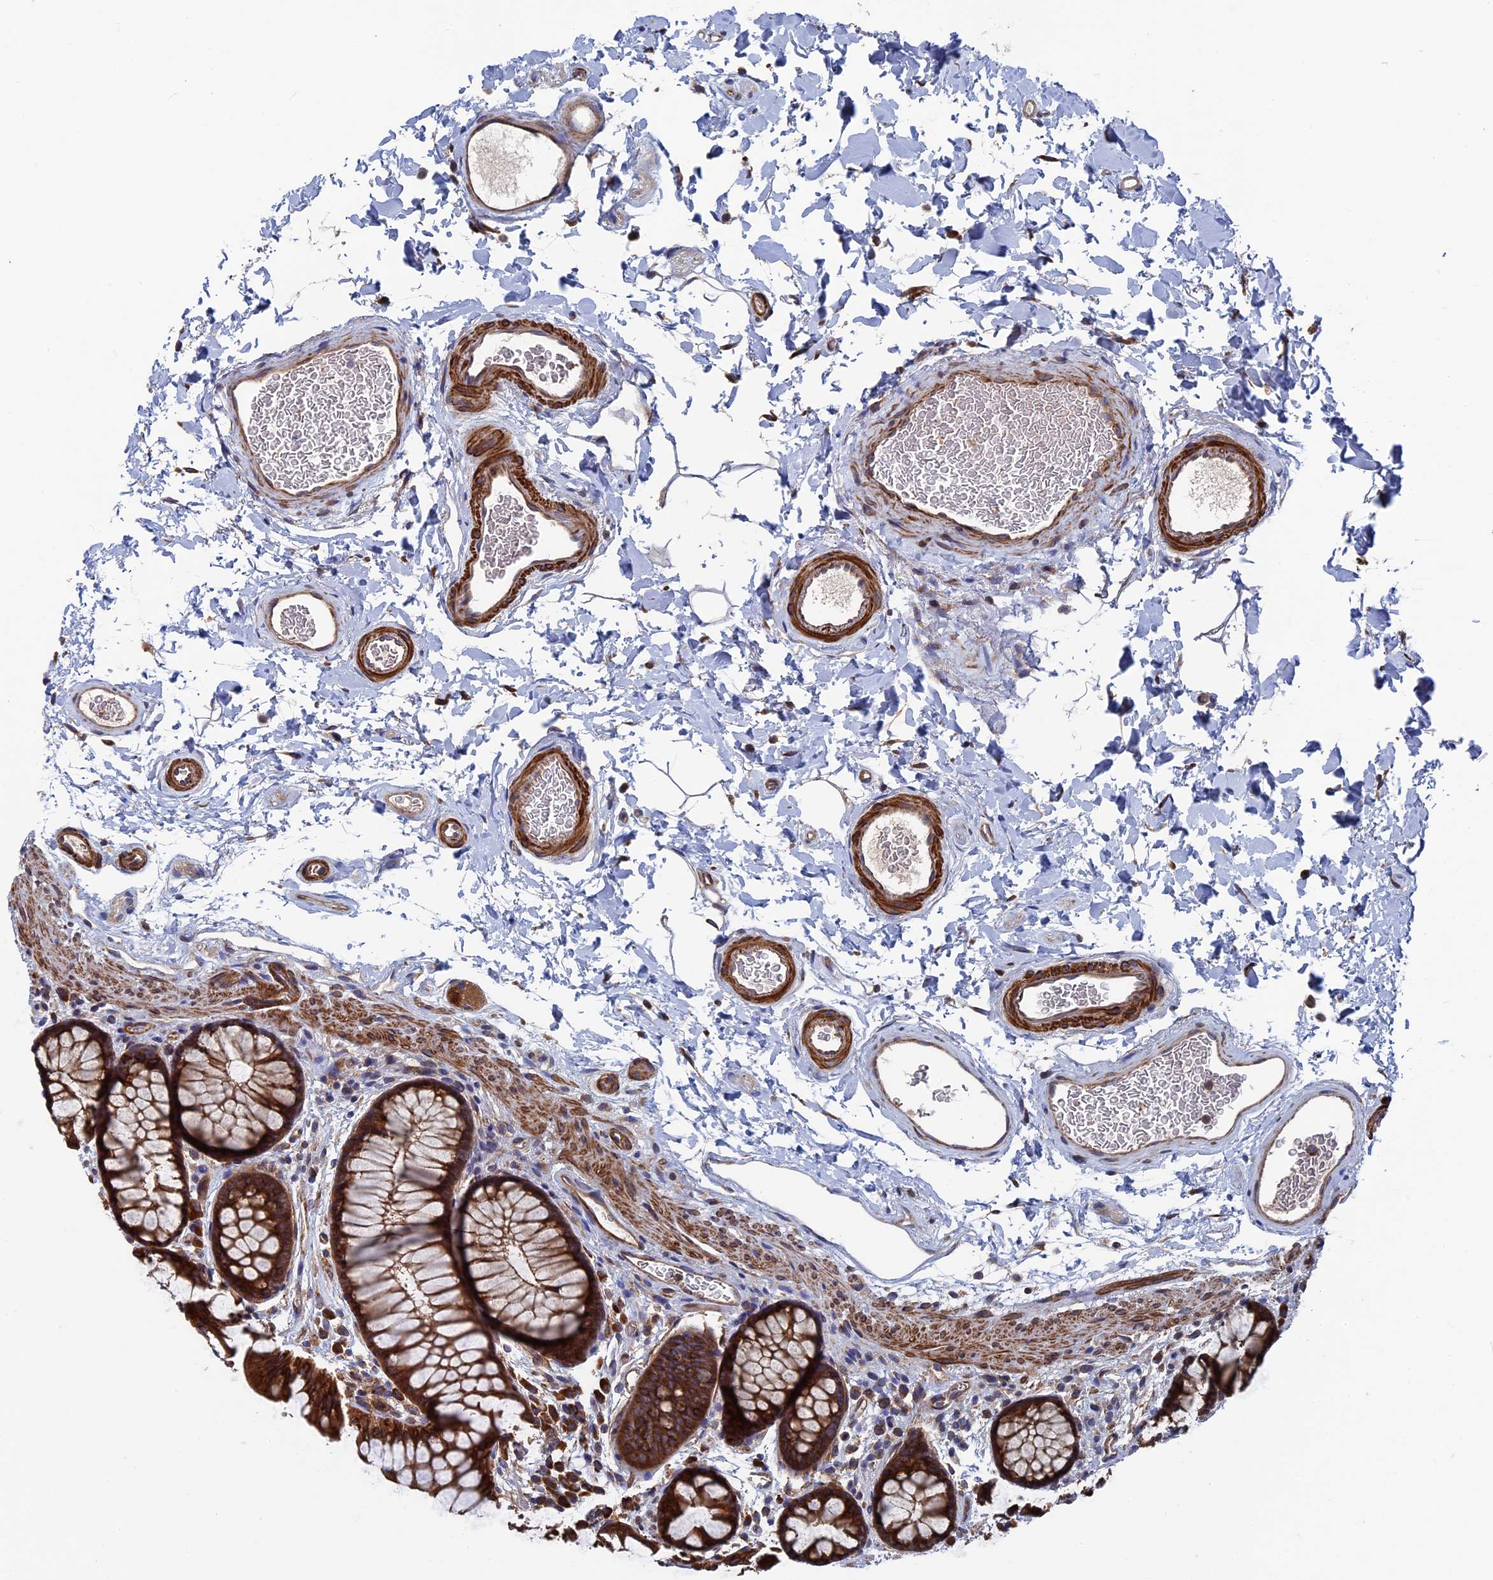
{"staining": {"intensity": "moderate", "quantity": ">75%", "location": "cytoplasmic/membranous"}, "tissue": "colon", "cell_type": "Endothelial cells", "image_type": "normal", "snomed": [{"axis": "morphology", "description": "Normal tissue, NOS"}, {"axis": "topography", "description": "Colon"}], "caption": "Immunohistochemistry (IHC) micrograph of unremarkable human colon stained for a protein (brown), which exhibits medium levels of moderate cytoplasmic/membranous positivity in approximately >75% of endothelial cells.", "gene": "DNAJC3", "patient": {"sex": "female", "age": 82}}